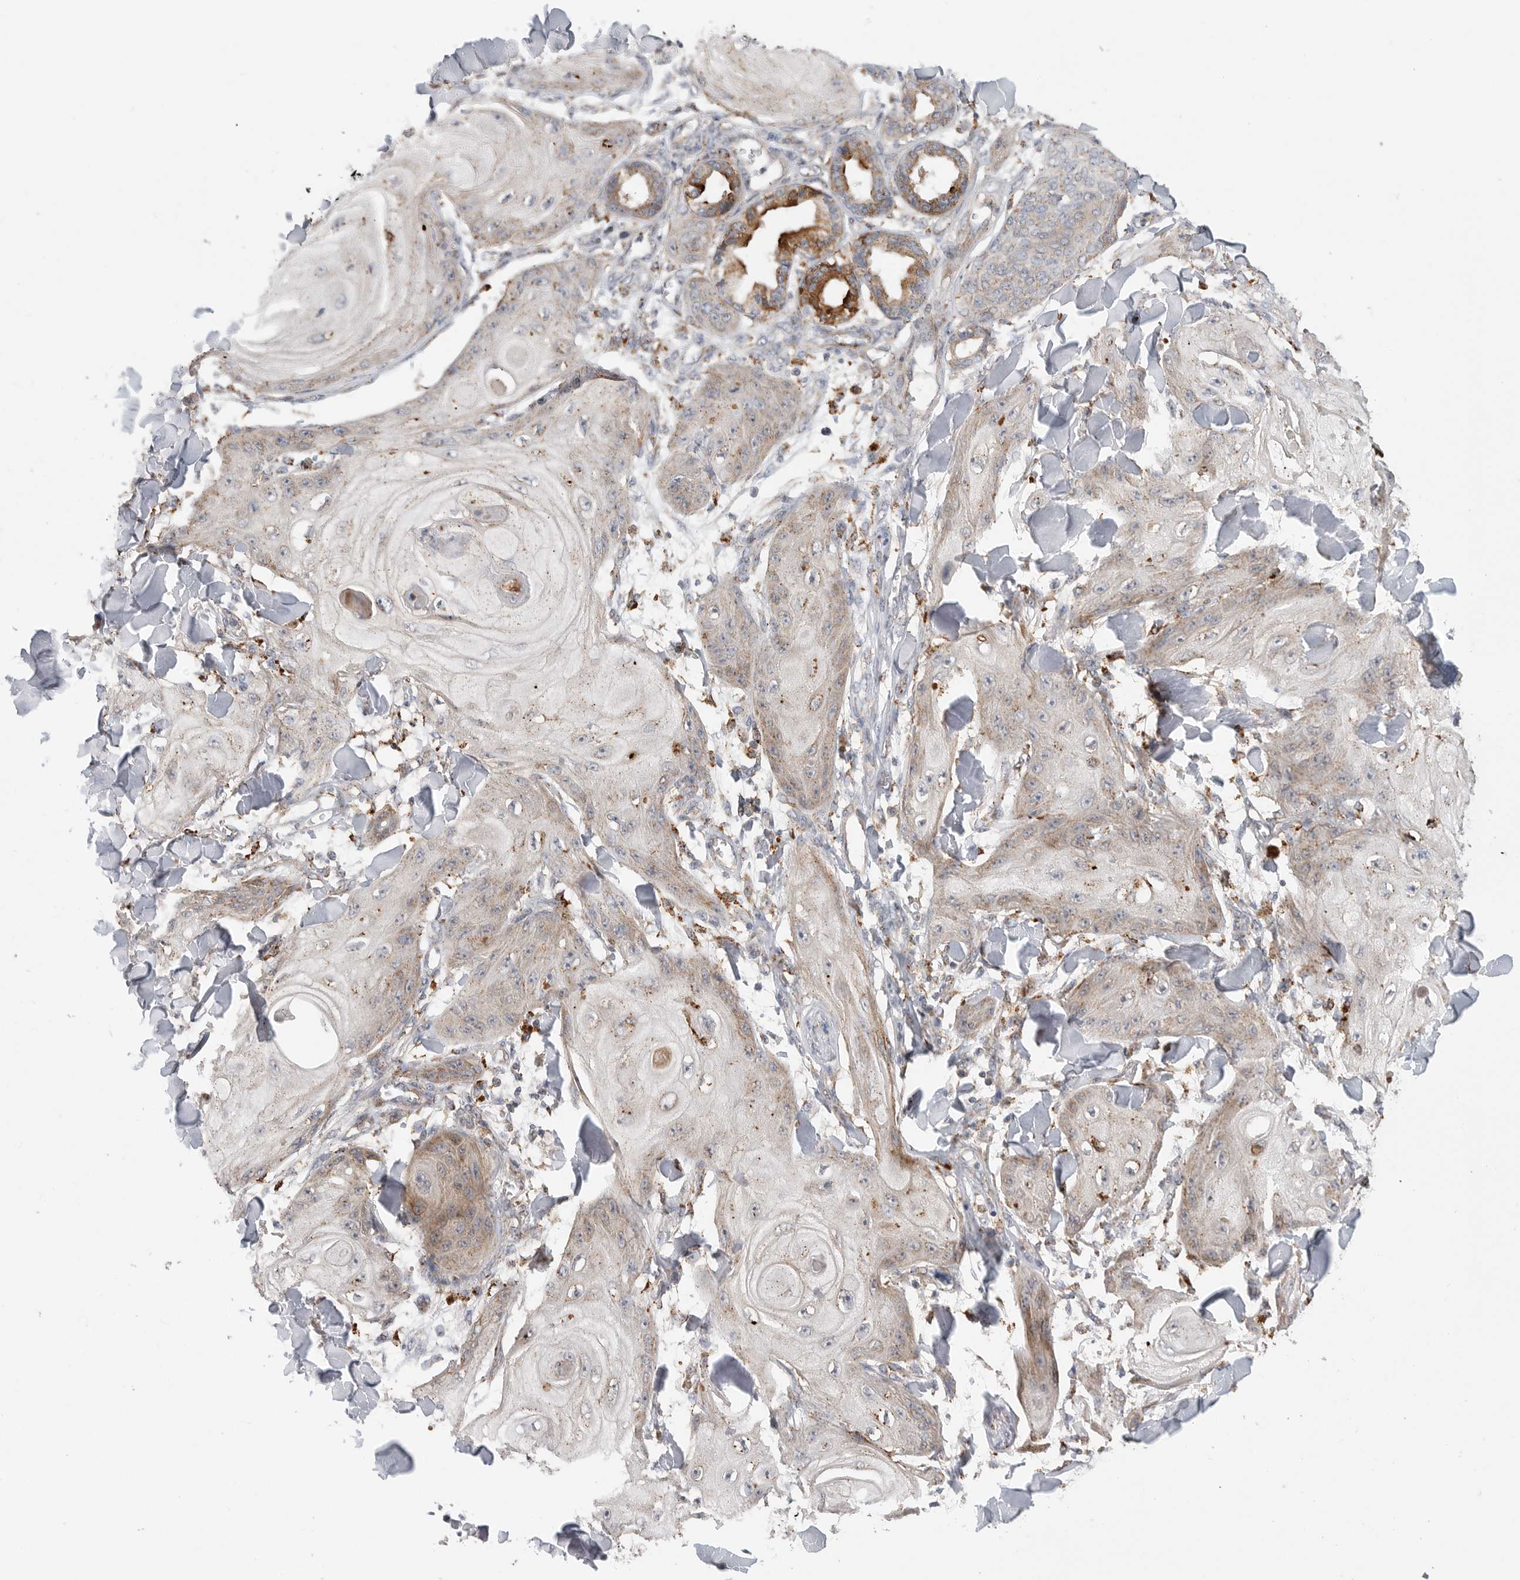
{"staining": {"intensity": "weak", "quantity": "25%-75%", "location": "cytoplasmic/membranous"}, "tissue": "skin cancer", "cell_type": "Tumor cells", "image_type": "cancer", "snomed": [{"axis": "morphology", "description": "Squamous cell carcinoma, NOS"}, {"axis": "topography", "description": "Skin"}], "caption": "A brown stain highlights weak cytoplasmic/membranous positivity of a protein in human squamous cell carcinoma (skin) tumor cells.", "gene": "GALNS", "patient": {"sex": "male", "age": 74}}